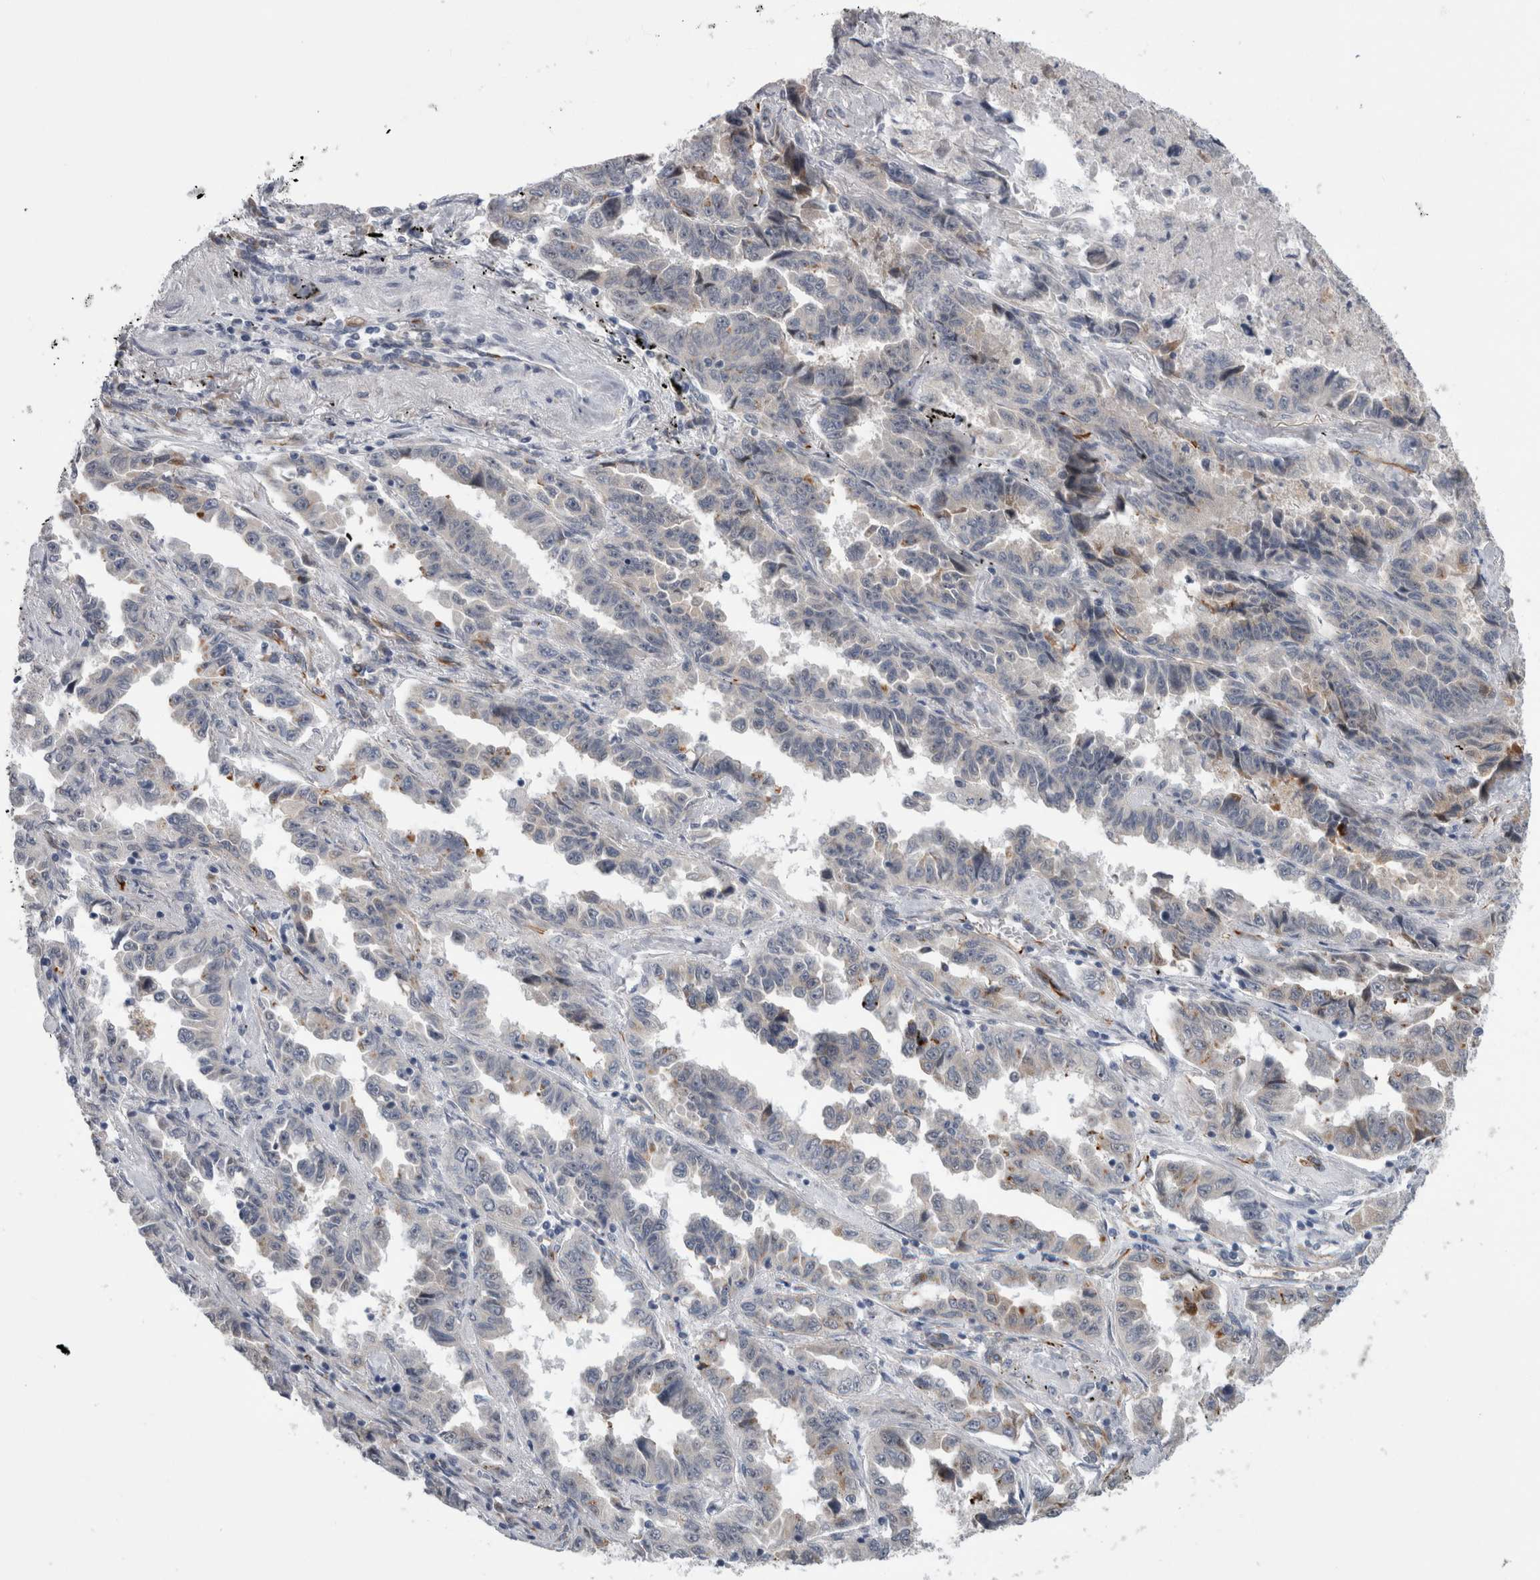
{"staining": {"intensity": "negative", "quantity": "none", "location": "none"}, "tissue": "lung cancer", "cell_type": "Tumor cells", "image_type": "cancer", "snomed": [{"axis": "morphology", "description": "Adenocarcinoma, NOS"}, {"axis": "topography", "description": "Lung"}], "caption": "The immunohistochemistry (IHC) histopathology image has no significant expression in tumor cells of lung cancer (adenocarcinoma) tissue.", "gene": "FAM83H", "patient": {"sex": "female", "age": 51}}